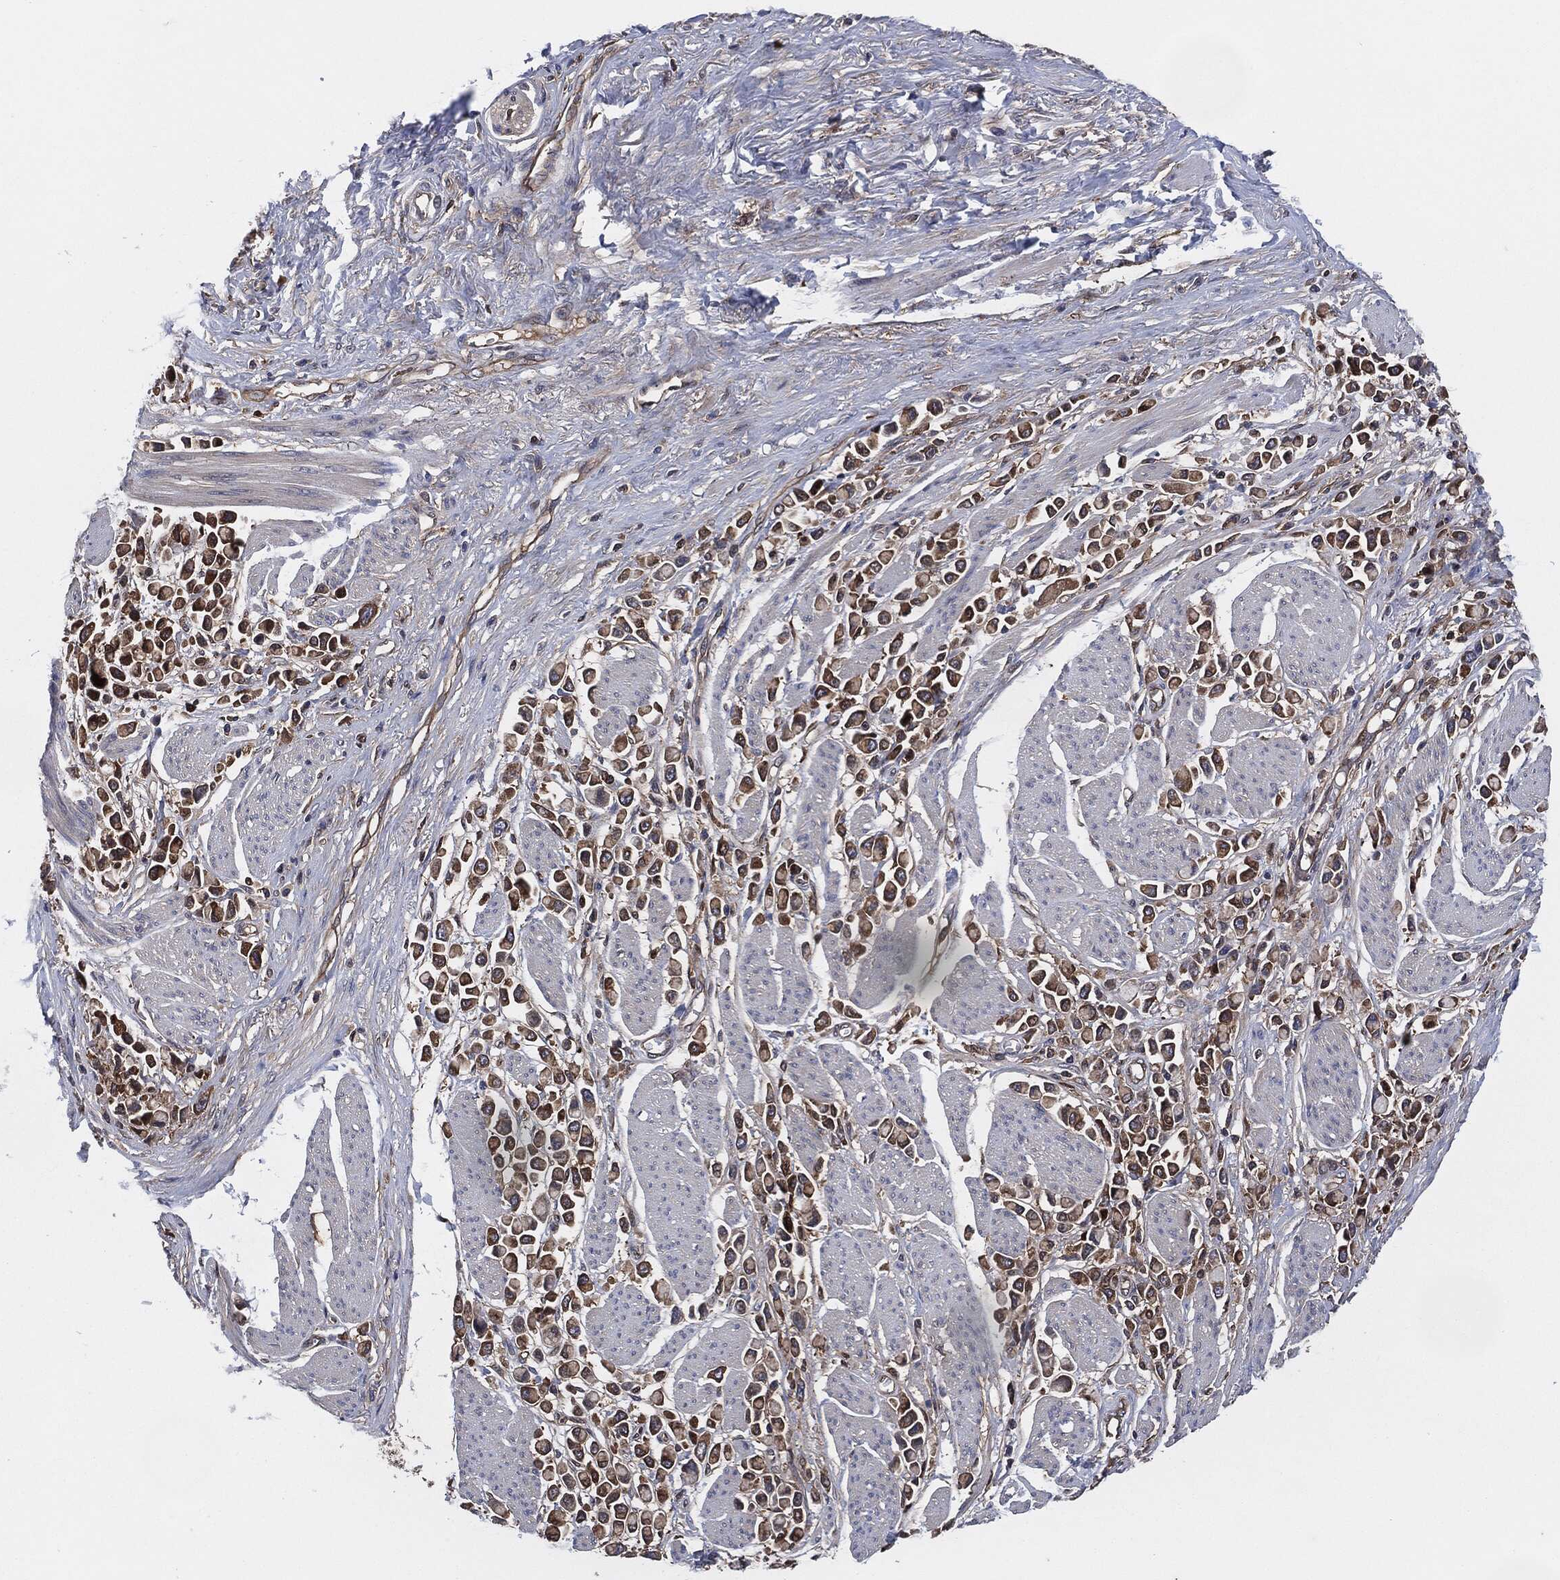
{"staining": {"intensity": "moderate", "quantity": "25%-75%", "location": "cytoplasmic/membranous"}, "tissue": "stomach cancer", "cell_type": "Tumor cells", "image_type": "cancer", "snomed": [{"axis": "morphology", "description": "Adenocarcinoma, NOS"}, {"axis": "topography", "description": "Stomach"}], "caption": "This image reveals immunohistochemistry staining of human stomach adenocarcinoma, with medium moderate cytoplasmic/membranous staining in approximately 25%-75% of tumor cells.", "gene": "XPNPEP1", "patient": {"sex": "female", "age": 81}}